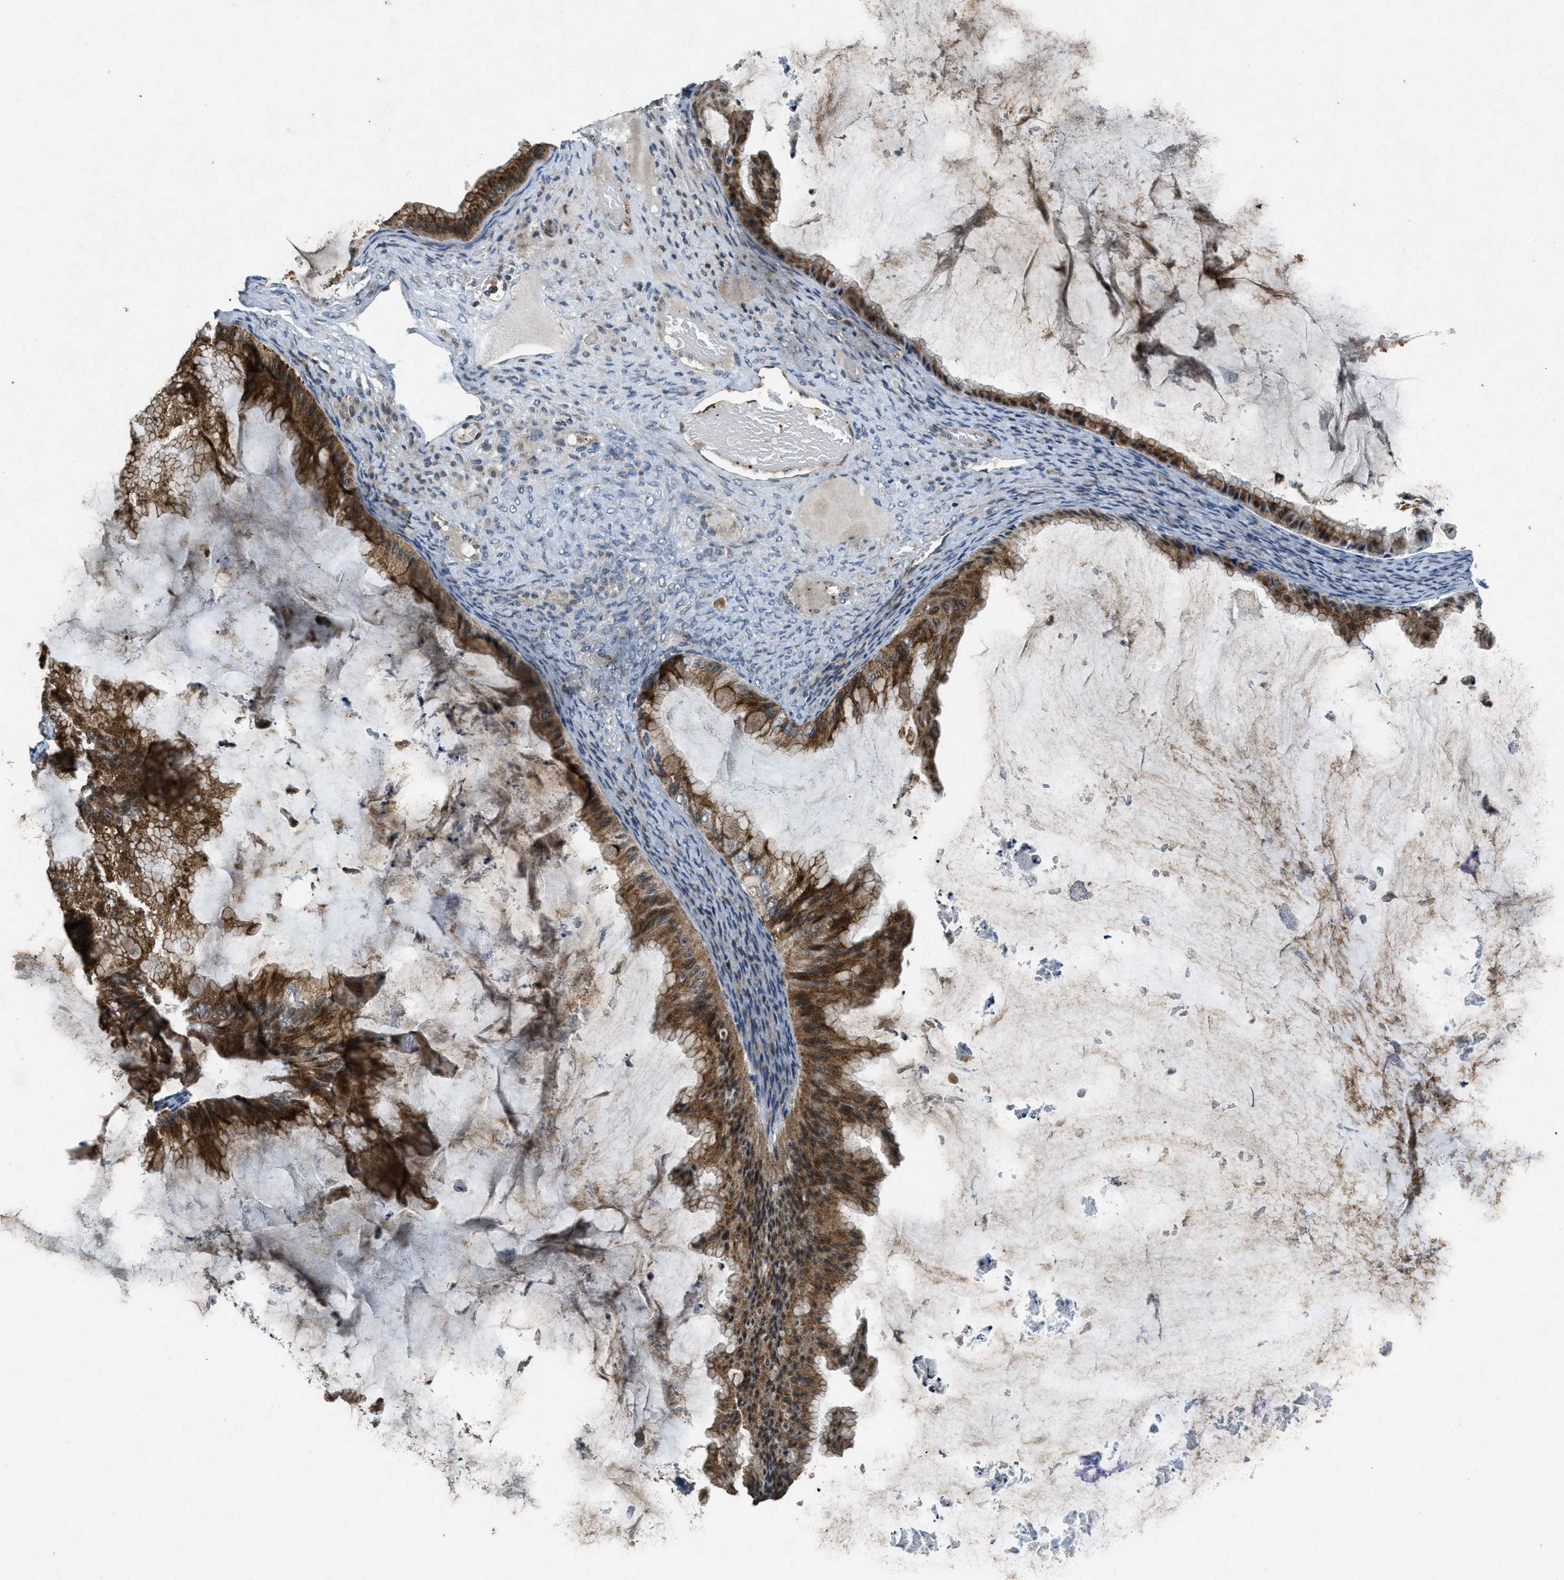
{"staining": {"intensity": "moderate", "quantity": ">75%", "location": "cytoplasmic/membranous"}, "tissue": "ovarian cancer", "cell_type": "Tumor cells", "image_type": "cancer", "snomed": [{"axis": "morphology", "description": "Cystadenocarcinoma, mucinous, NOS"}, {"axis": "topography", "description": "Ovary"}], "caption": "Ovarian mucinous cystadenocarcinoma tissue demonstrates moderate cytoplasmic/membranous positivity in approximately >75% of tumor cells The staining is performed using DAB brown chromogen to label protein expression. The nuclei are counter-stained blue using hematoxylin.", "gene": "RAB3D", "patient": {"sex": "female", "age": 61}}